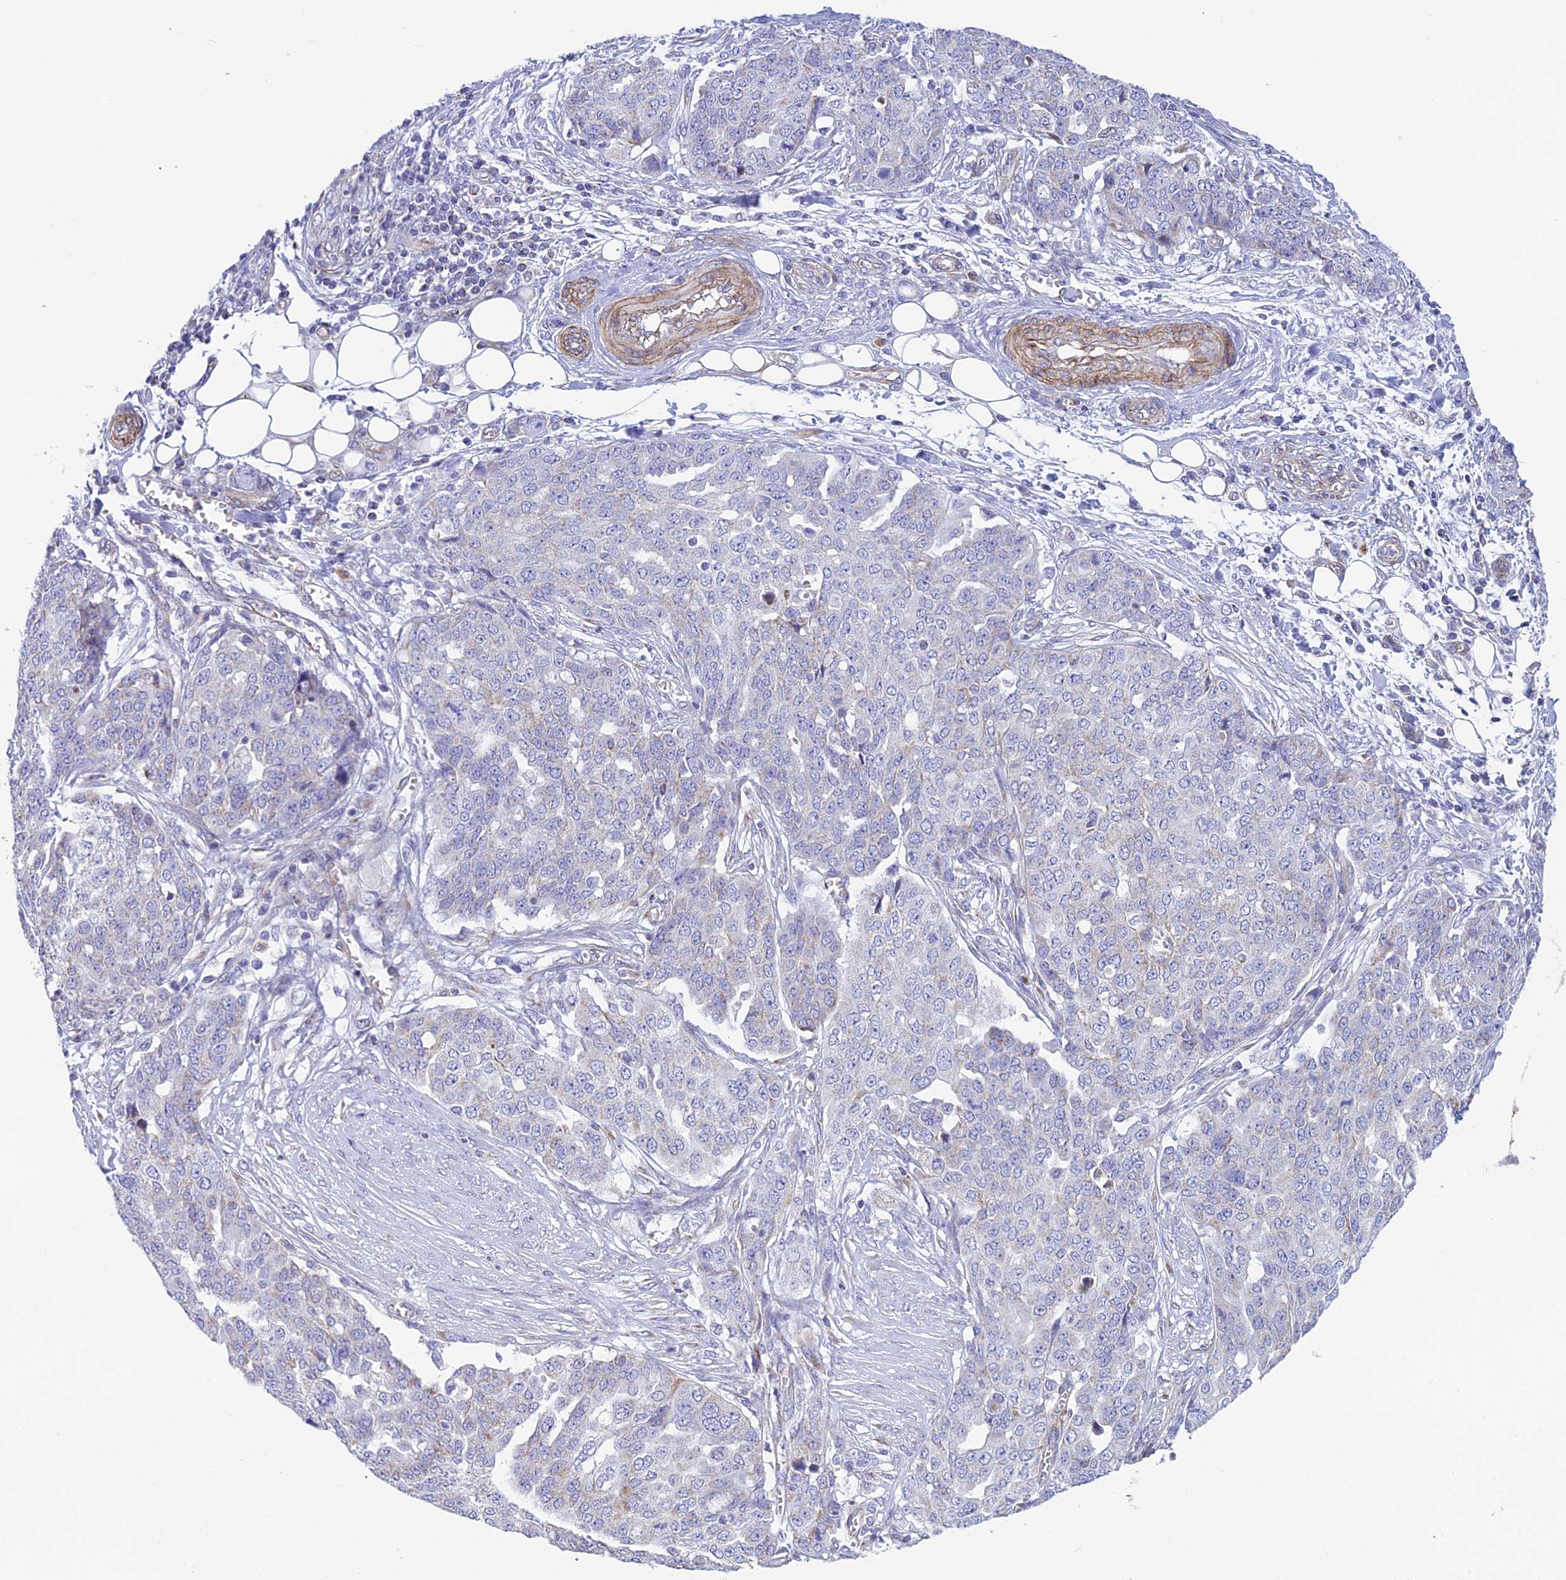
{"staining": {"intensity": "negative", "quantity": "none", "location": "none"}, "tissue": "ovarian cancer", "cell_type": "Tumor cells", "image_type": "cancer", "snomed": [{"axis": "morphology", "description": "Cystadenocarcinoma, serous, NOS"}, {"axis": "topography", "description": "Soft tissue"}, {"axis": "topography", "description": "Ovary"}], "caption": "Protein analysis of serous cystadenocarcinoma (ovarian) demonstrates no significant expression in tumor cells.", "gene": "POMGNT1", "patient": {"sex": "female", "age": 57}}